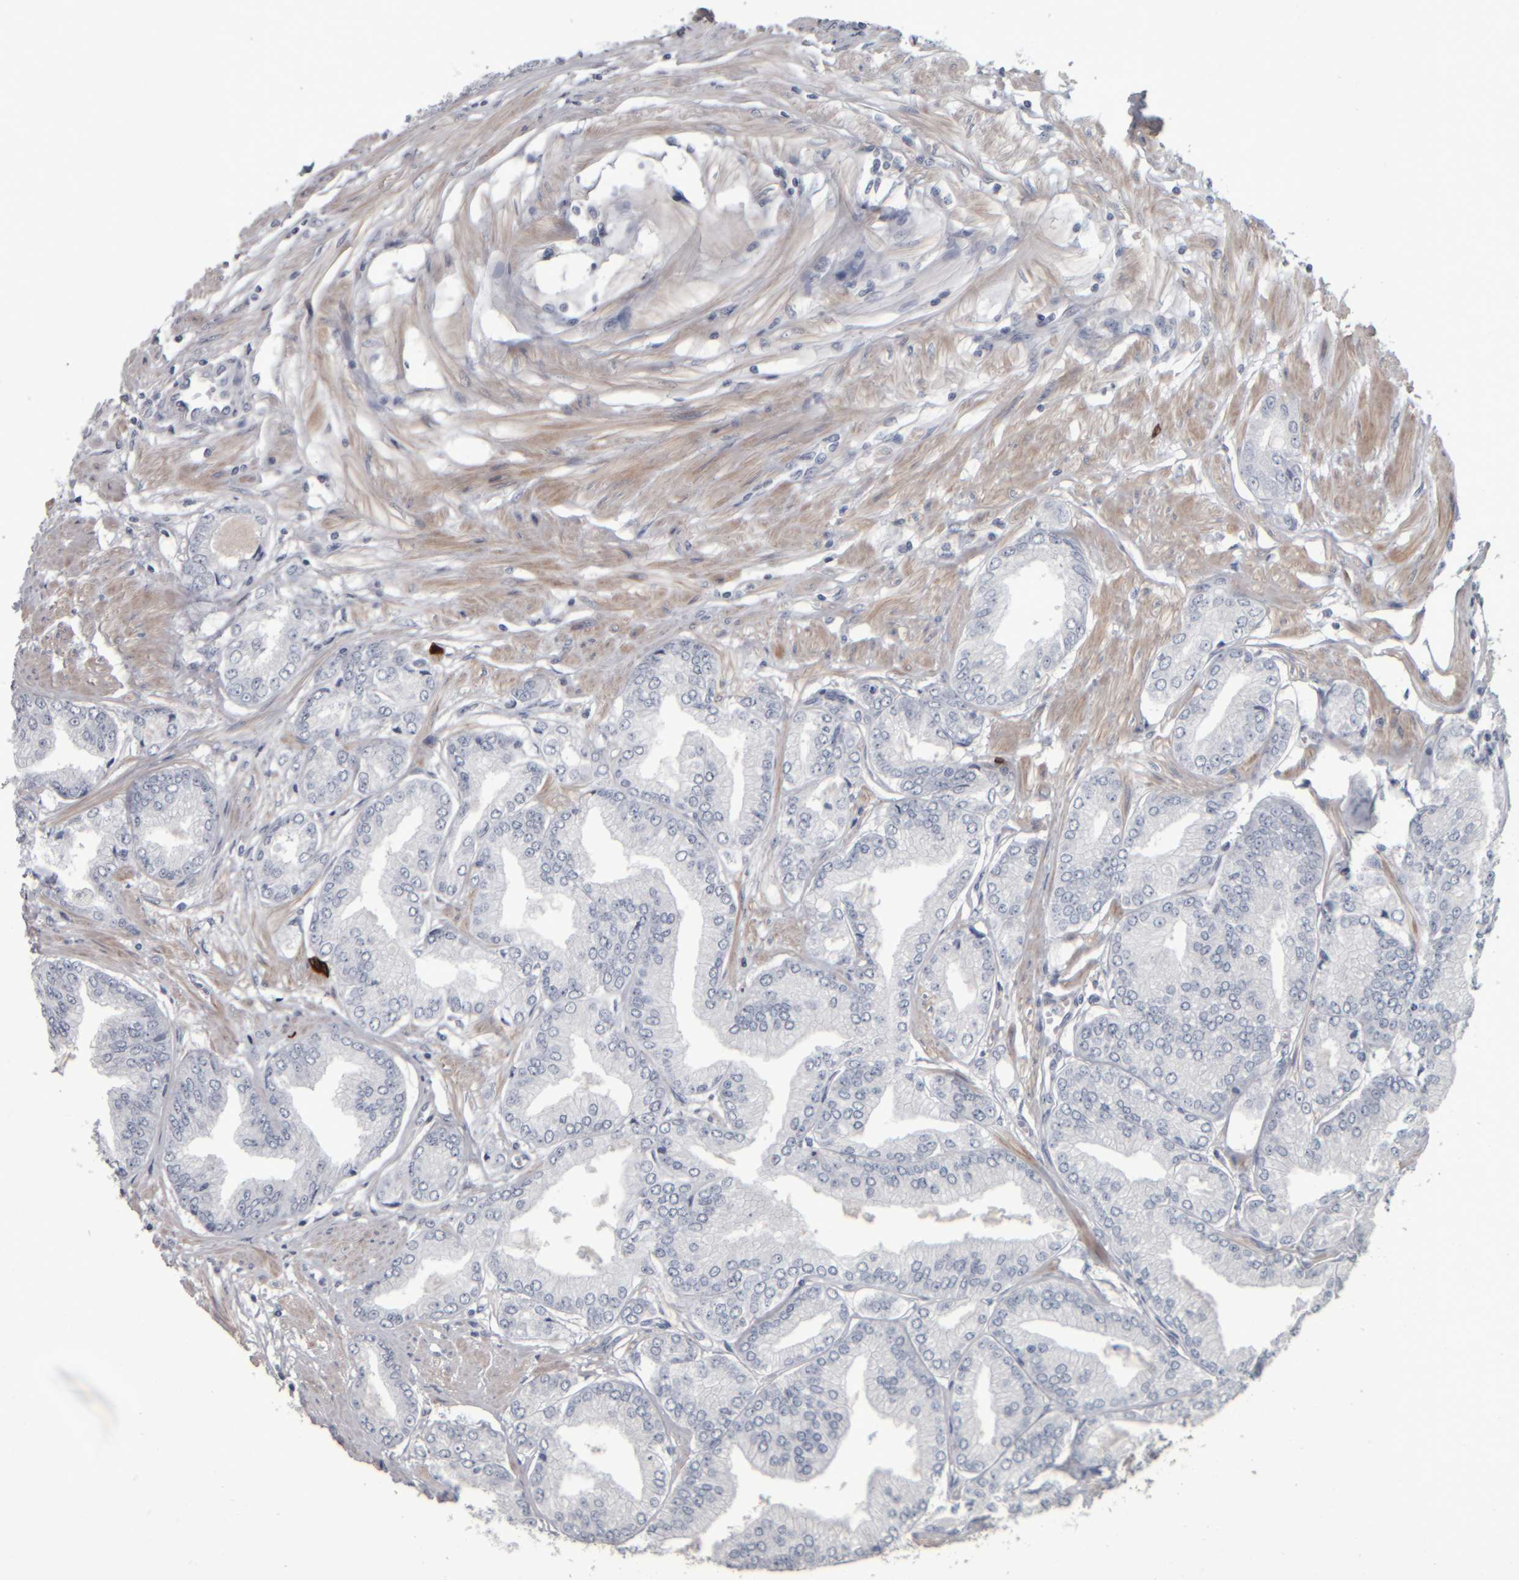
{"staining": {"intensity": "negative", "quantity": "none", "location": "none"}, "tissue": "prostate cancer", "cell_type": "Tumor cells", "image_type": "cancer", "snomed": [{"axis": "morphology", "description": "Adenocarcinoma, Low grade"}, {"axis": "topography", "description": "Prostate"}], "caption": "Immunohistochemistry of human prostate cancer reveals no expression in tumor cells.", "gene": "CAVIN4", "patient": {"sex": "male", "age": 52}}